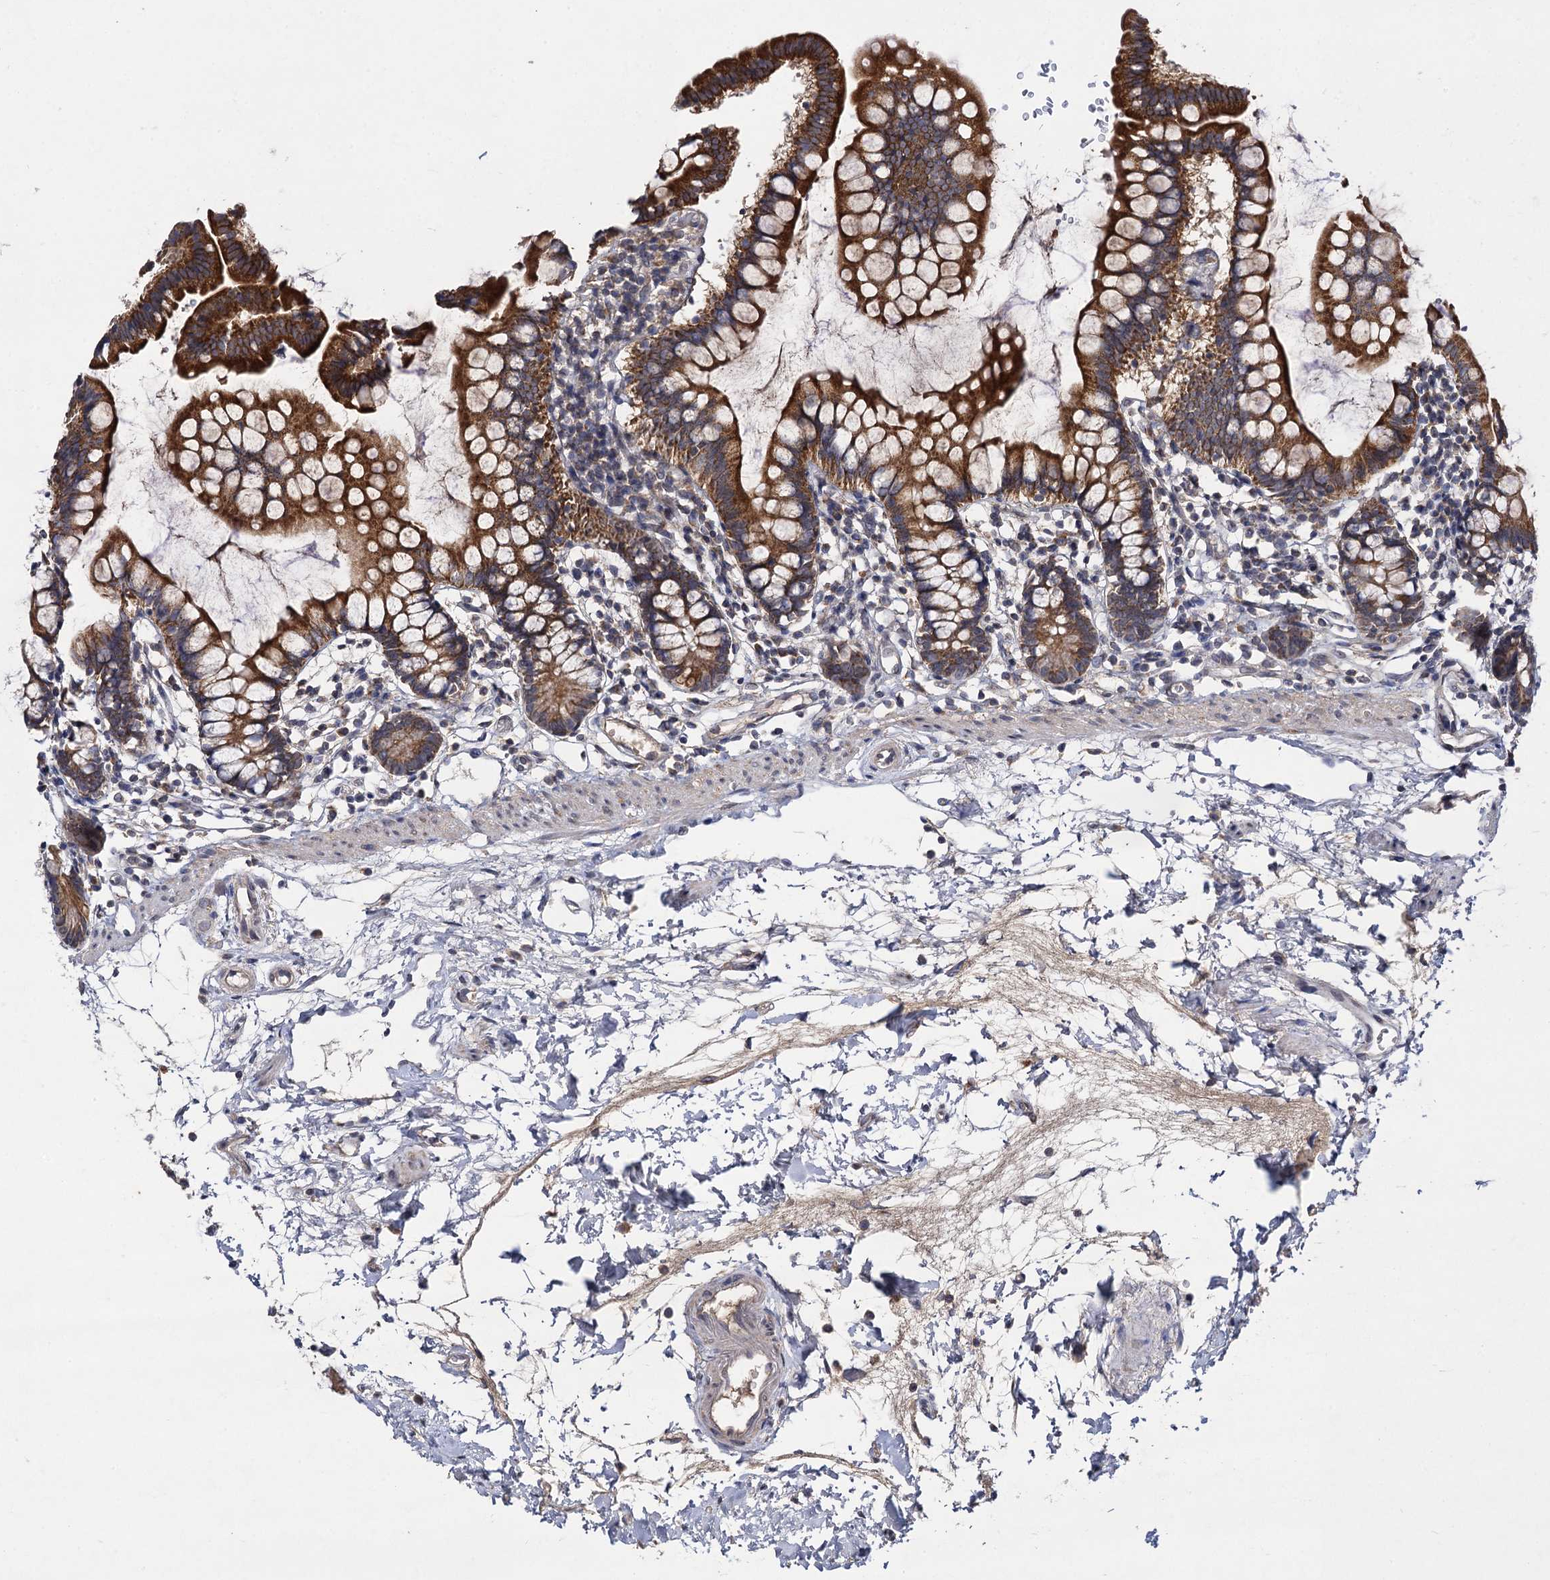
{"staining": {"intensity": "strong", "quantity": ">75%", "location": "cytoplasmic/membranous"}, "tissue": "small intestine", "cell_type": "Glandular cells", "image_type": "normal", "snomed": [{"axis": "morphology", "description": "Normal tissue, NOS"}, {"axis": "topography", "description": "Small intestine"}], "caption": "This image displays IHC staining of unremarkable small intestine, with high strong cytoplasmic/membranous staining in about >75% of glandular cells.", "gene": "VPS37D", "patient": {"sex": "female", "age": 84}}